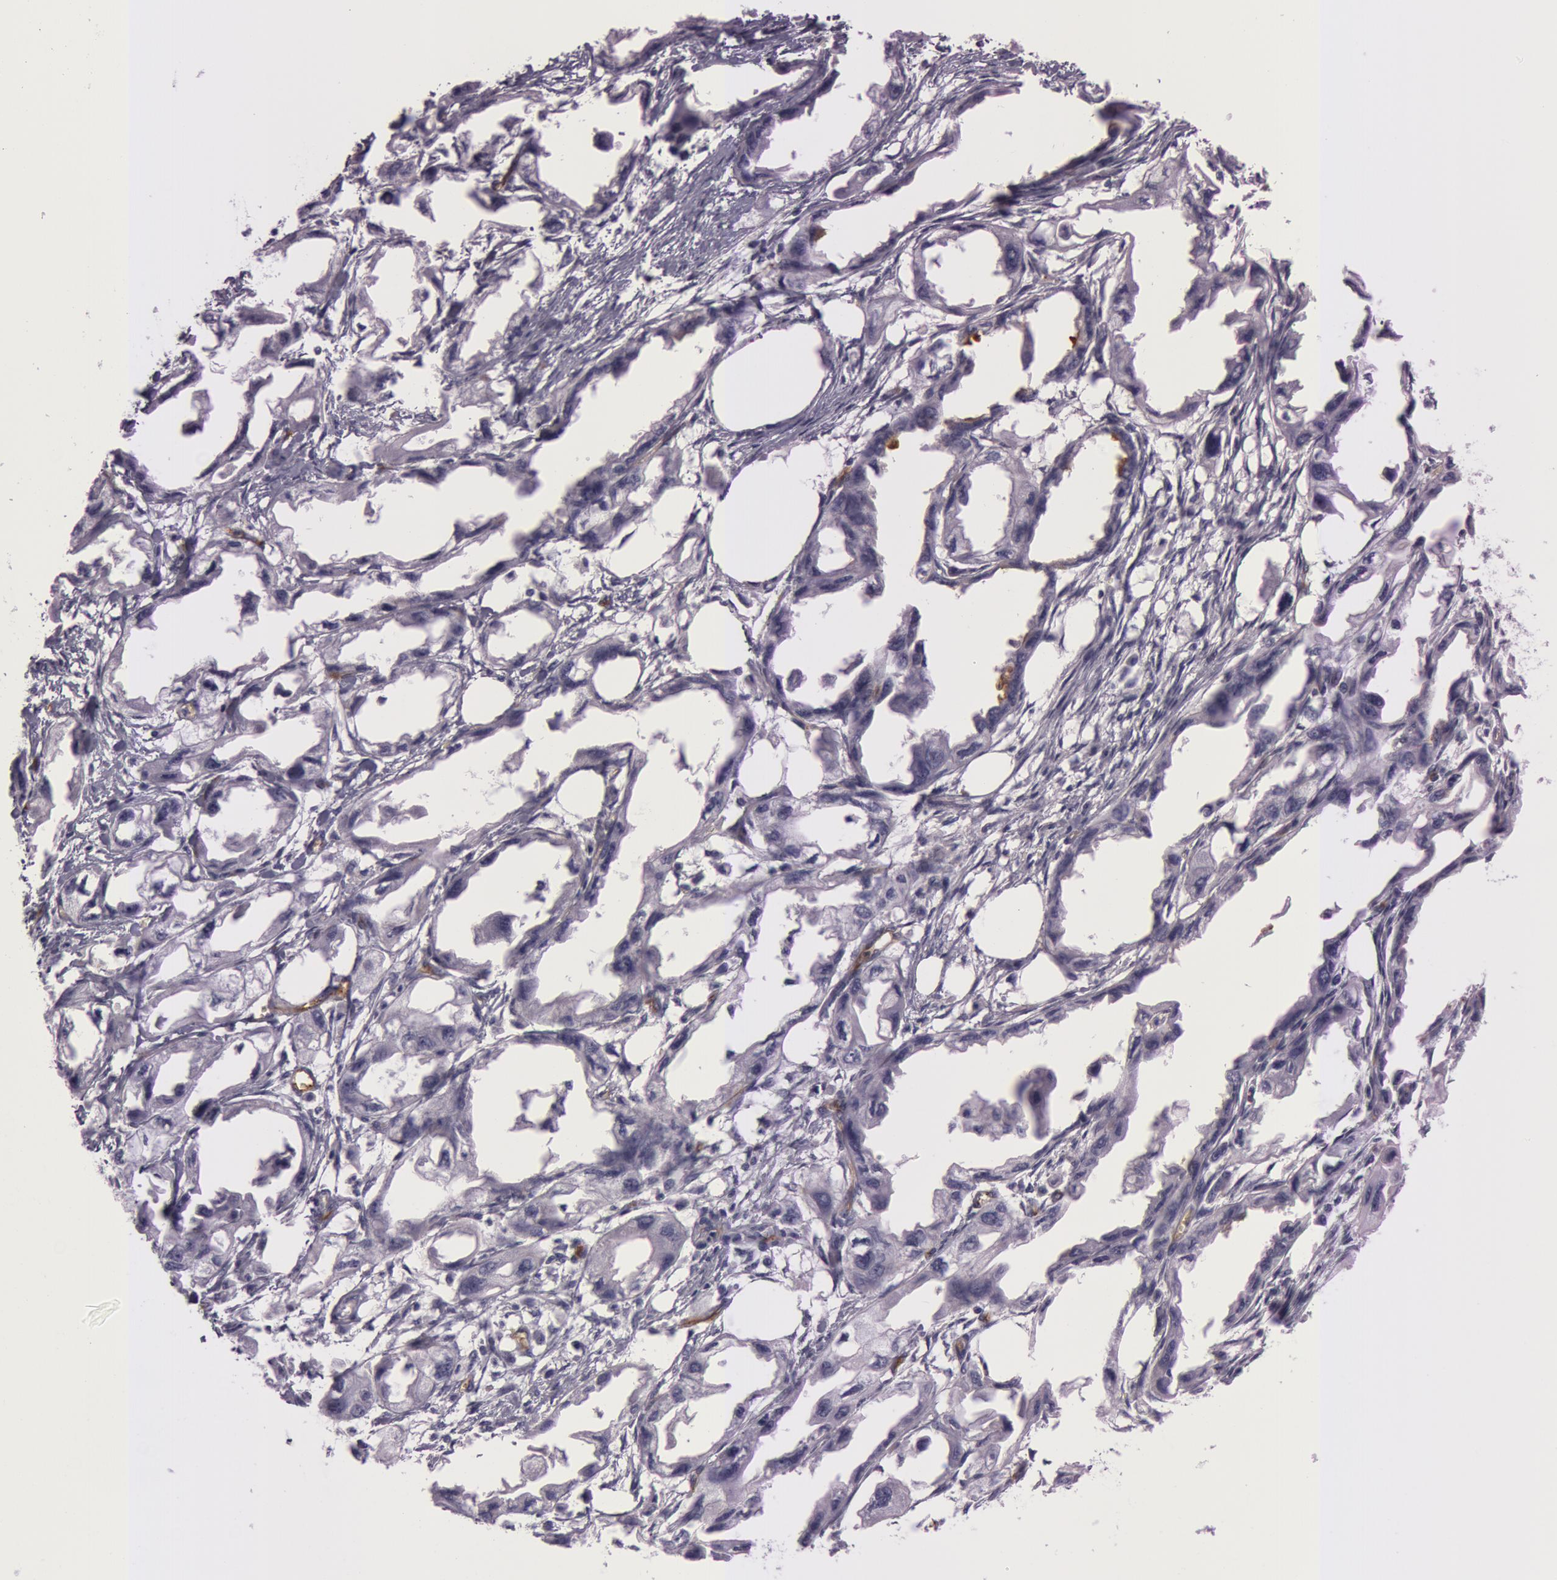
{"staining": {"intensity": "negative", "quantity": "none", "location": "none"}, "tissue": "endometrial cancer", "cell_type": "Tumor cells", "image_type": "cancer", "snomed": [{"axis": "morphology", "description": "Adenocarcinoma, NOS"}, {"axis": "topography", "description": "Endometrium"}], "caption": "Endometrial cancer (adenocarcinoma) was stained to show a protein in brown. There is no significant staining in tumor cells.", "gene": "FOLH1", "patient": {"sex": "female", "age": 67}}